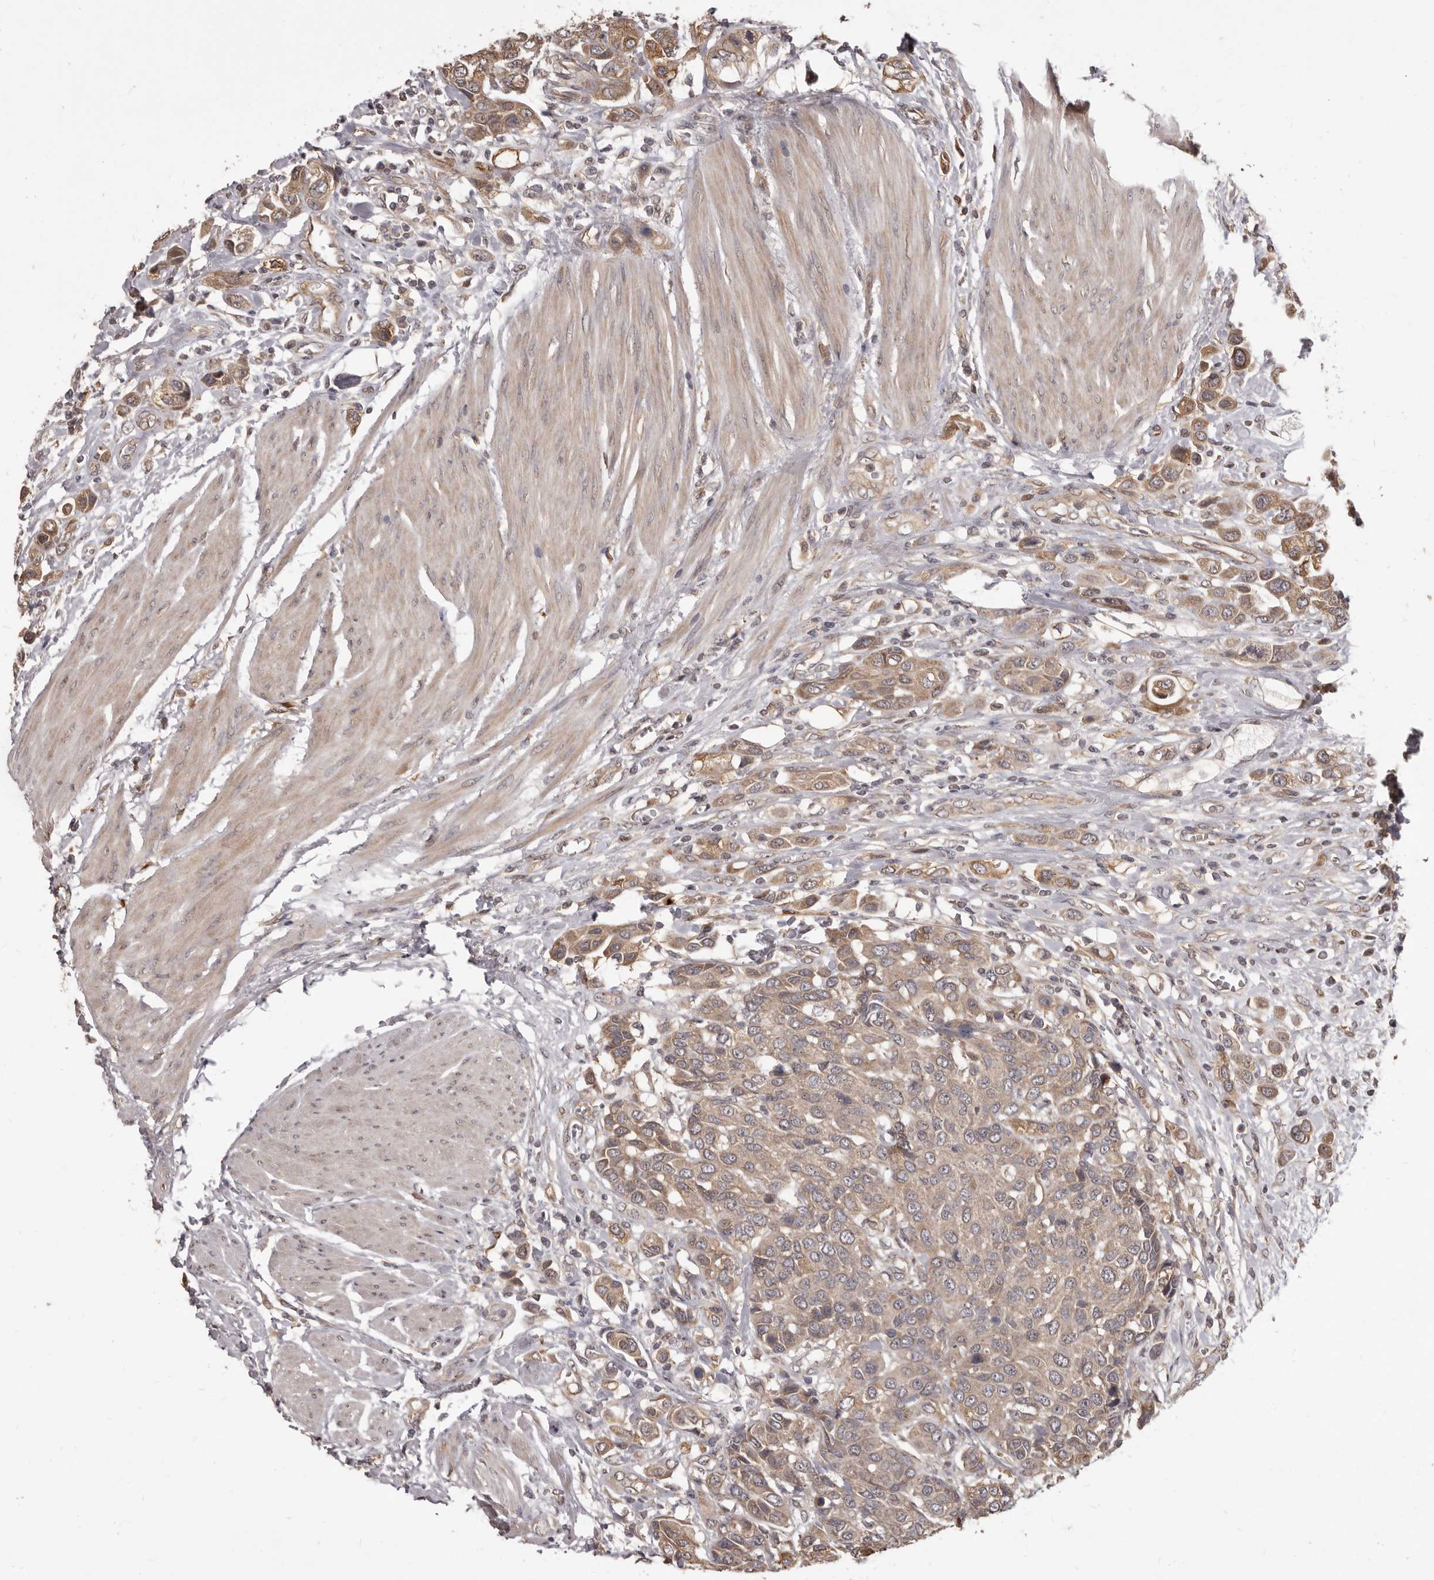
{"staining": {"intensity": "moderate", "quantity": ">75%", "location": "cytoplasmic/membranous"}, "tissue": "urothelial cancer", "cell_type": "Tumor cells", "image_type": "cancer", "snomed": [{"axis": "morphology", "description": "Urothelial carcinoma, High grade"}, {"axis": "topography", "description": "Urinary bladder"}], "caption": "Immunohistochemical staining of human urothelial carcinoma (high-grade) exhibits moderate cytoplasmic/membranous protein staining in approximately >75% of tumor cells.", "gene": "MTO1", "patient": {"sex": "male", "age": 50}}